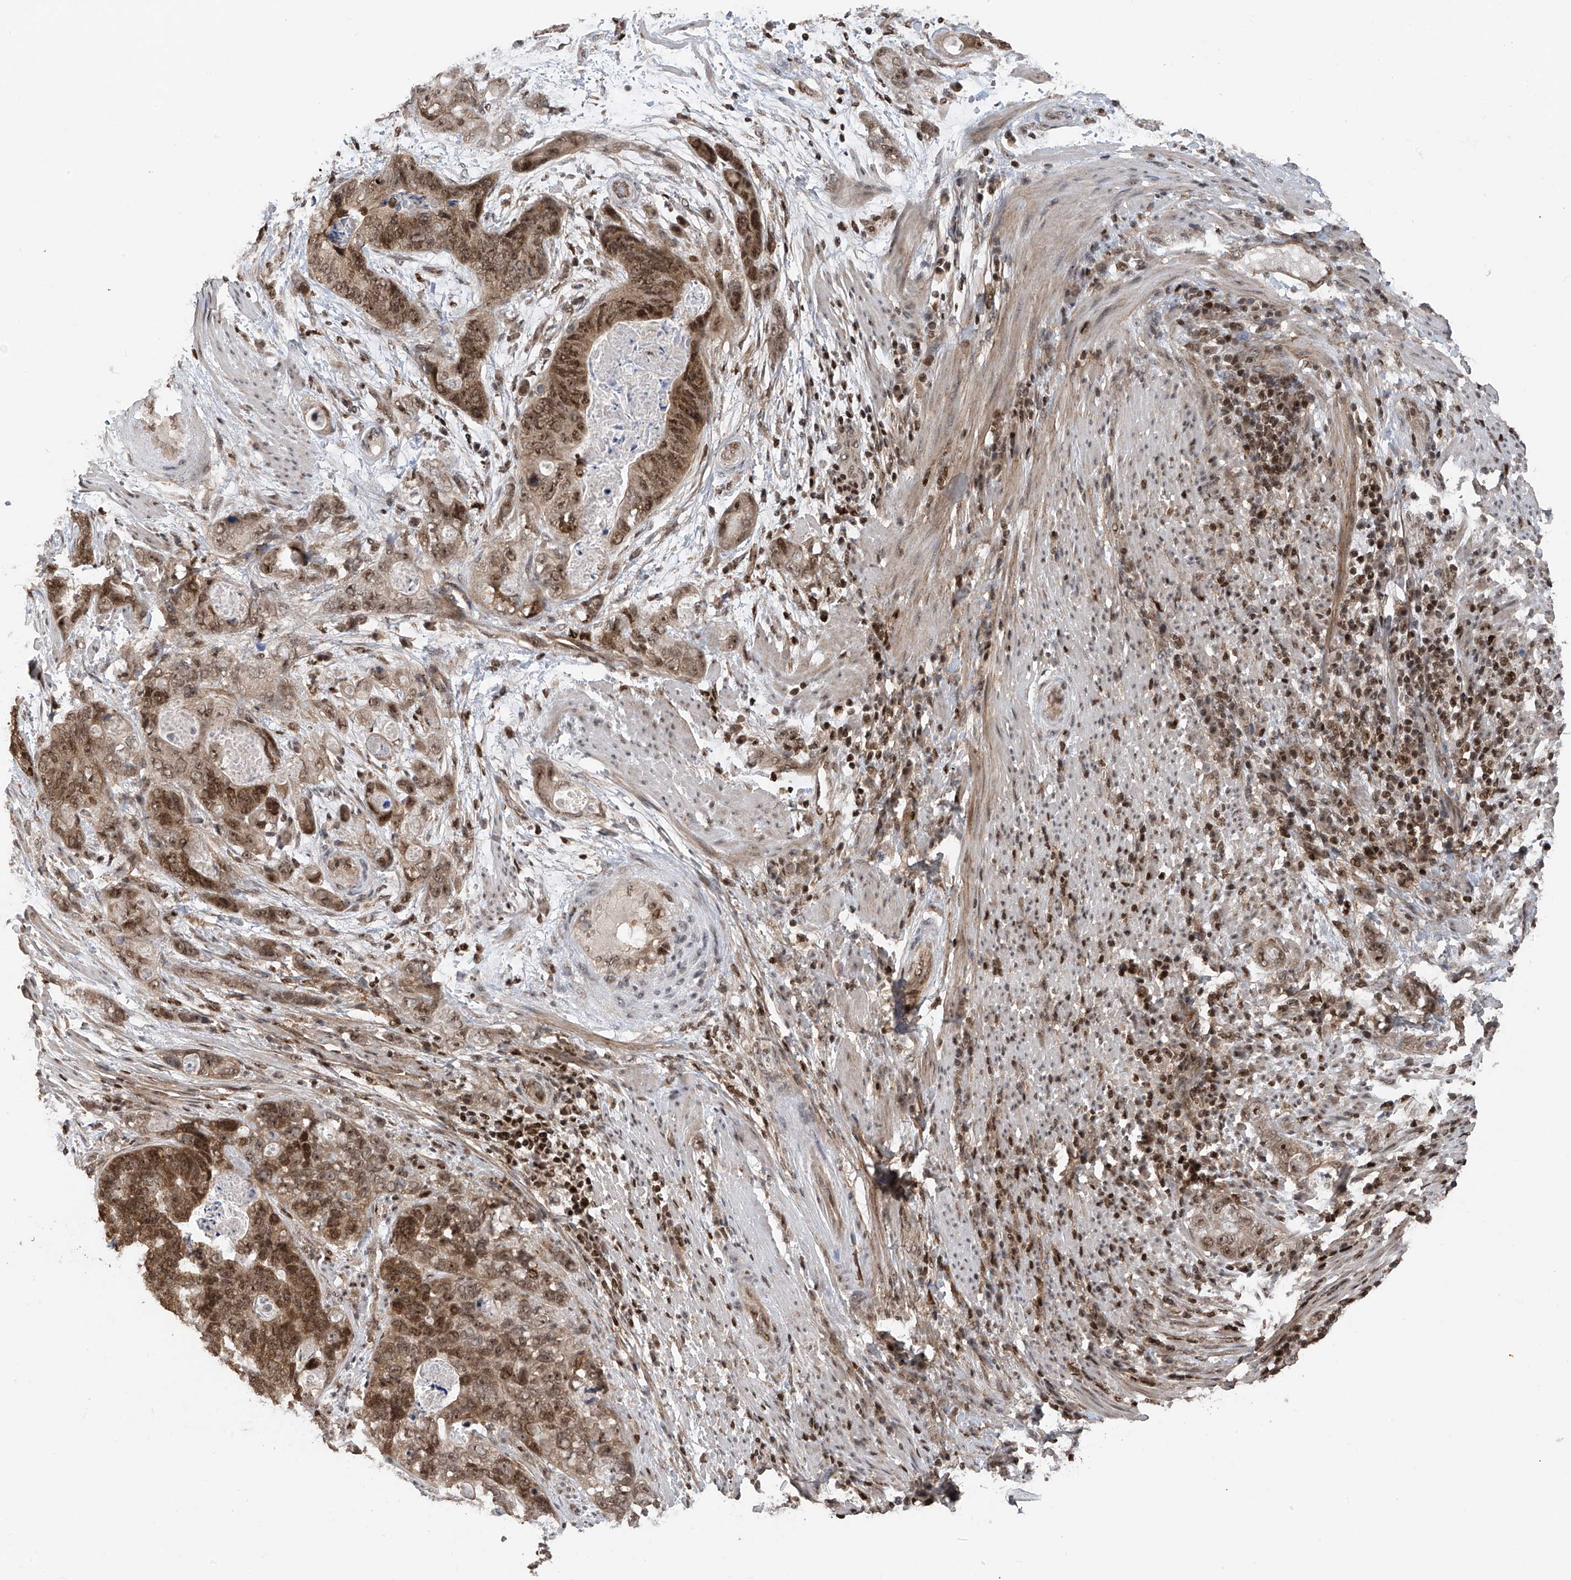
{"staining": {"intensity": "moderate", "quantity": ">75%", "location": "cytoplasmic/membranous,nuclear"}, "tissue": "stomach cancer", "cell_type": "Tumor cells", "image_type": "cancer", "snomed": [{"axis": "morphology", "description": "Adenocarcinoma, NOS"}, {"axis": "topography", "description": "Stomach"}], "caption": "DAB immunohistochemical staining of human stomach adenocarcinoma exhibits moderate cytoplasmic/membranous and nuclear protein expression in about >75% of tumor cells.", "gene": "DNAJC9", "patient": {"sex": "female", "age": 89}}